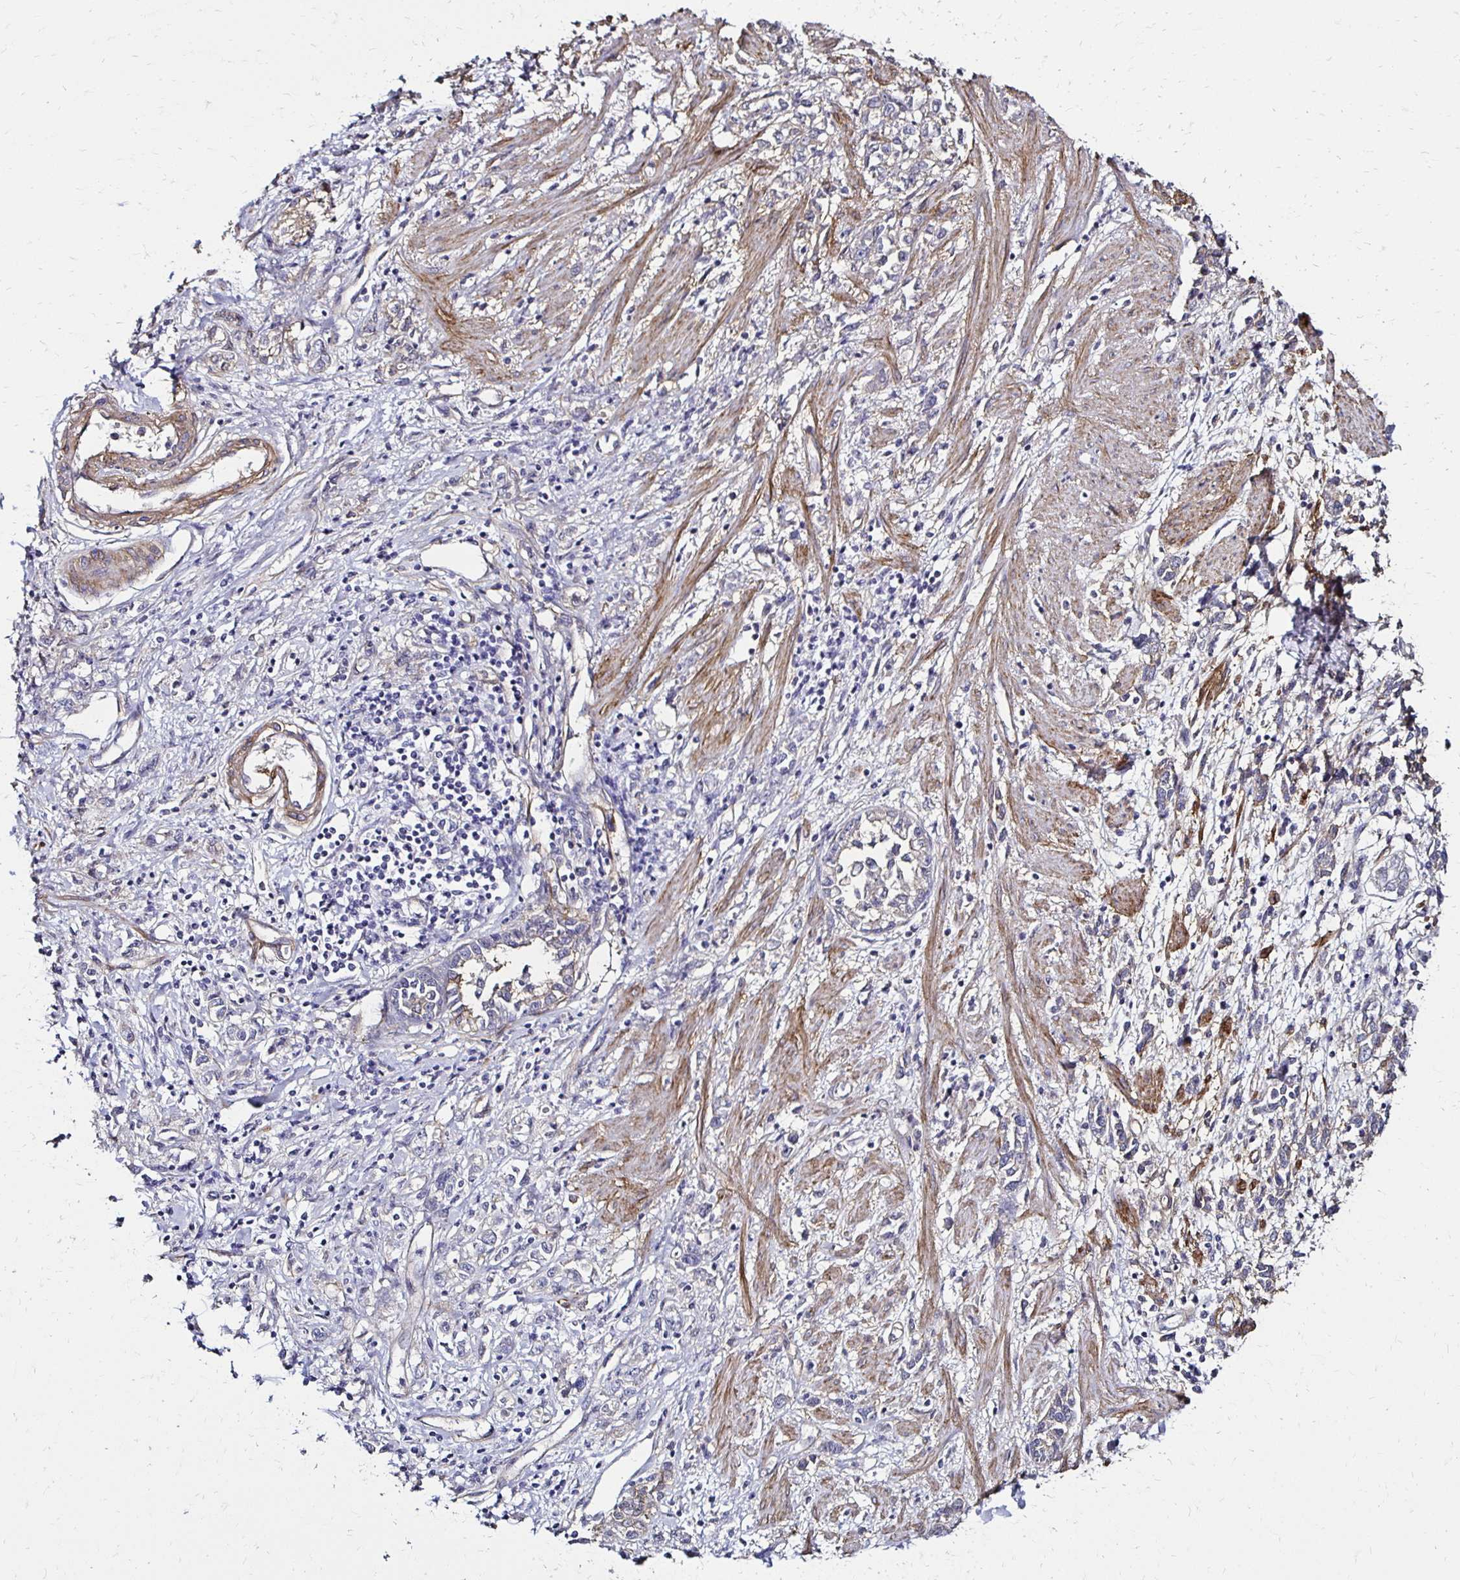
{"staining": {"intensity": "negative", "quantity": "none", "location": "none"}, "tissue": "stomach cancer", "cell_type": "Tumor cells", "image_type": "cancer", "snomed": [{"axis": "morphology", "description": "Adenocarcinoma, NOS"}, {"axis": "topography", "description": "Stomach"}], "caption": "The image demonstrates no significant positivity in tumor cells of adenocarcinoma (stomach).", "gene": "ITGB1", "patient": {"sex": "female", "age": 76}}